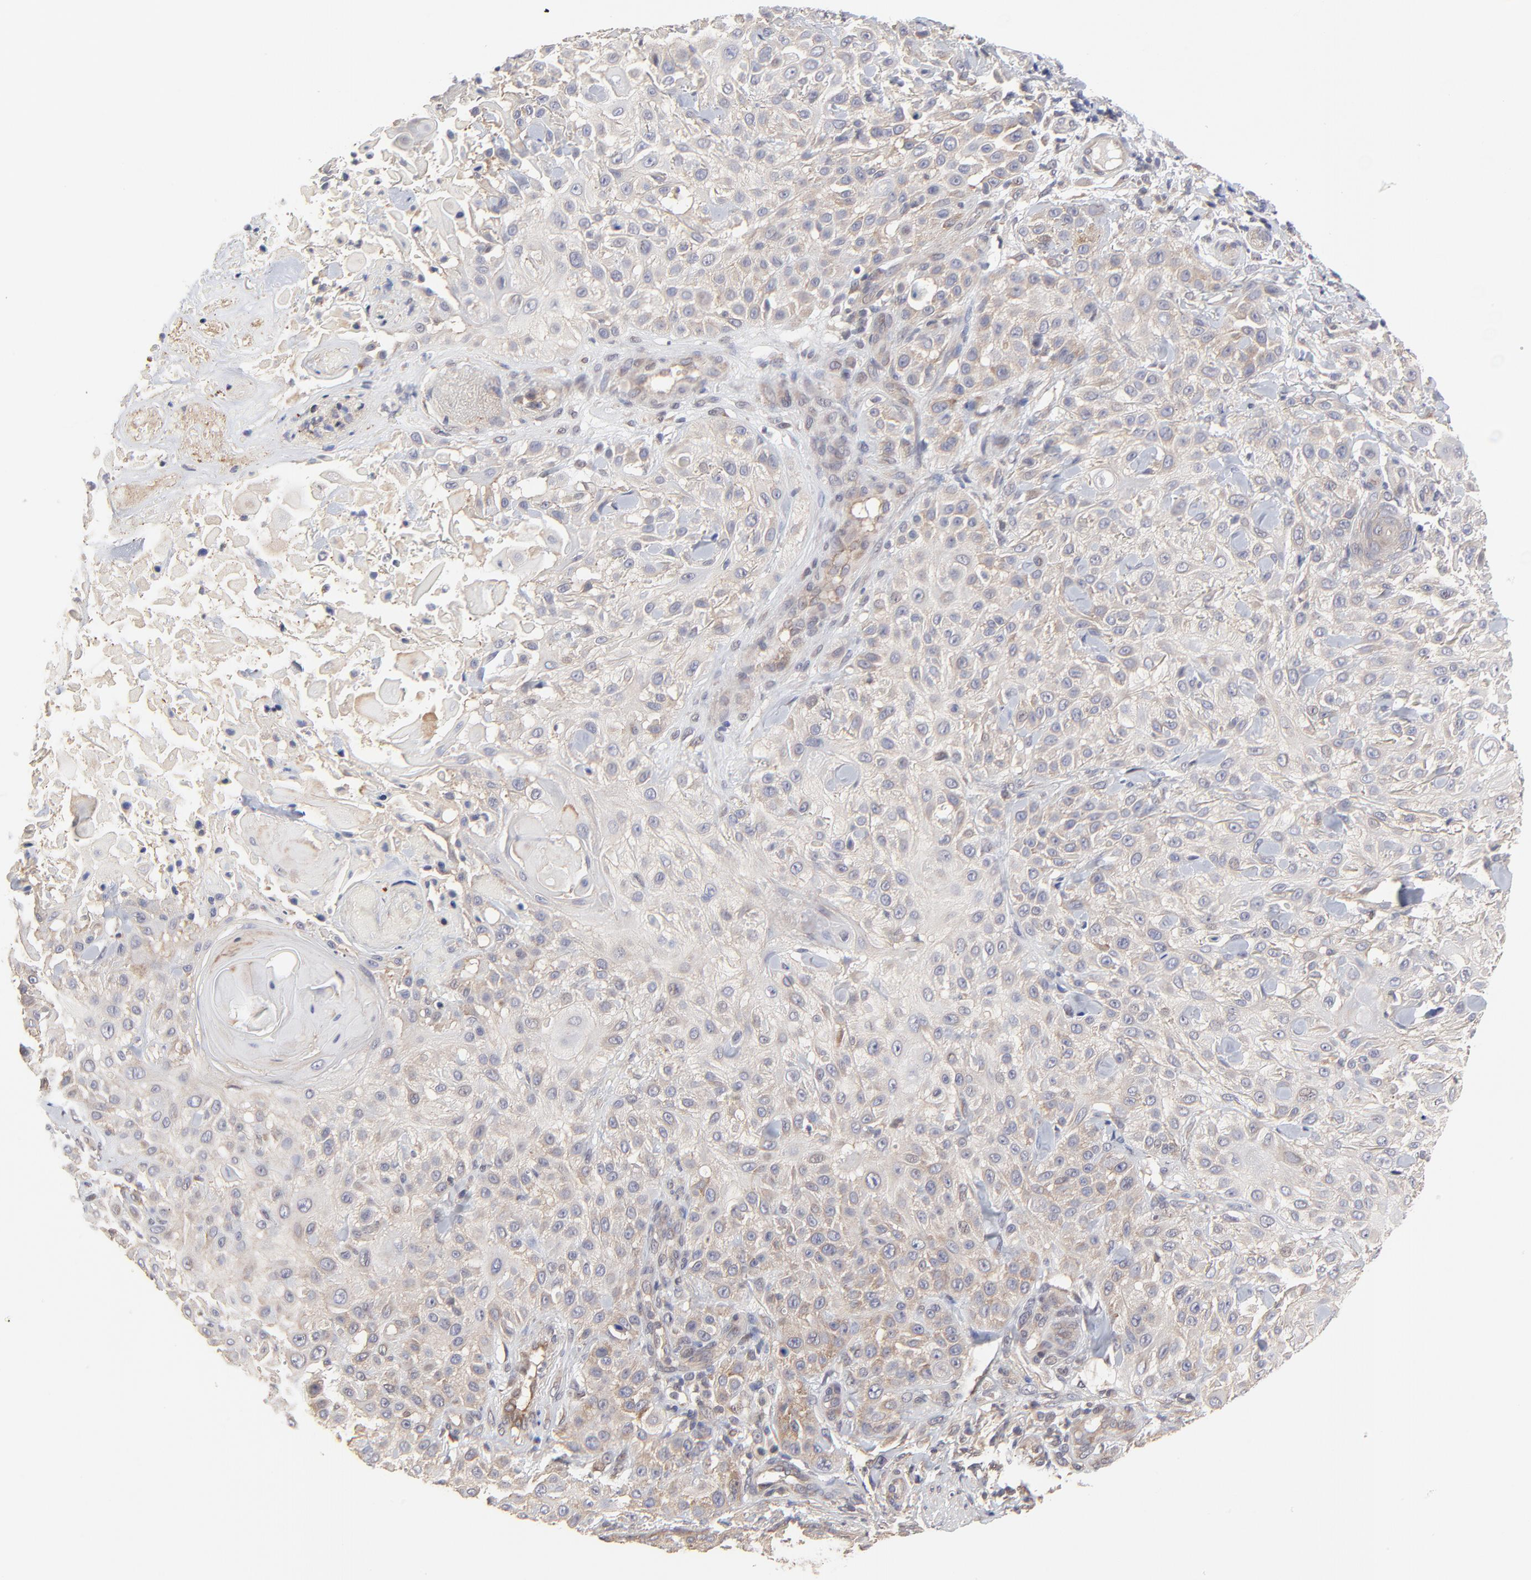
{"staining": {"intensity": "moderate", "quantity": ">75%", "location": "cytoplasmic/membranous"}, "tissue": "skin cancer", "cell_type": "Tumor cells", "image_type": "cancer", "snomed": [{"axis": "morphology", "description": "Squamous cell carcinoma, NOS"}, {"axis": "topography", "description": "Skin"}], "caption": "High-magnification brightfield microscopy of skin squamous cell carcinoma stained with DAB (3,3'-diaminobenzidine) (brown) and counterstained with hematoxylin (blue). tumor cells exhibit moderate cytoplasmic/membranous expression is appreciated in about>75% of cells.", "gene": "ZNF157", "patient": {"sex": "female", "age": 42}}